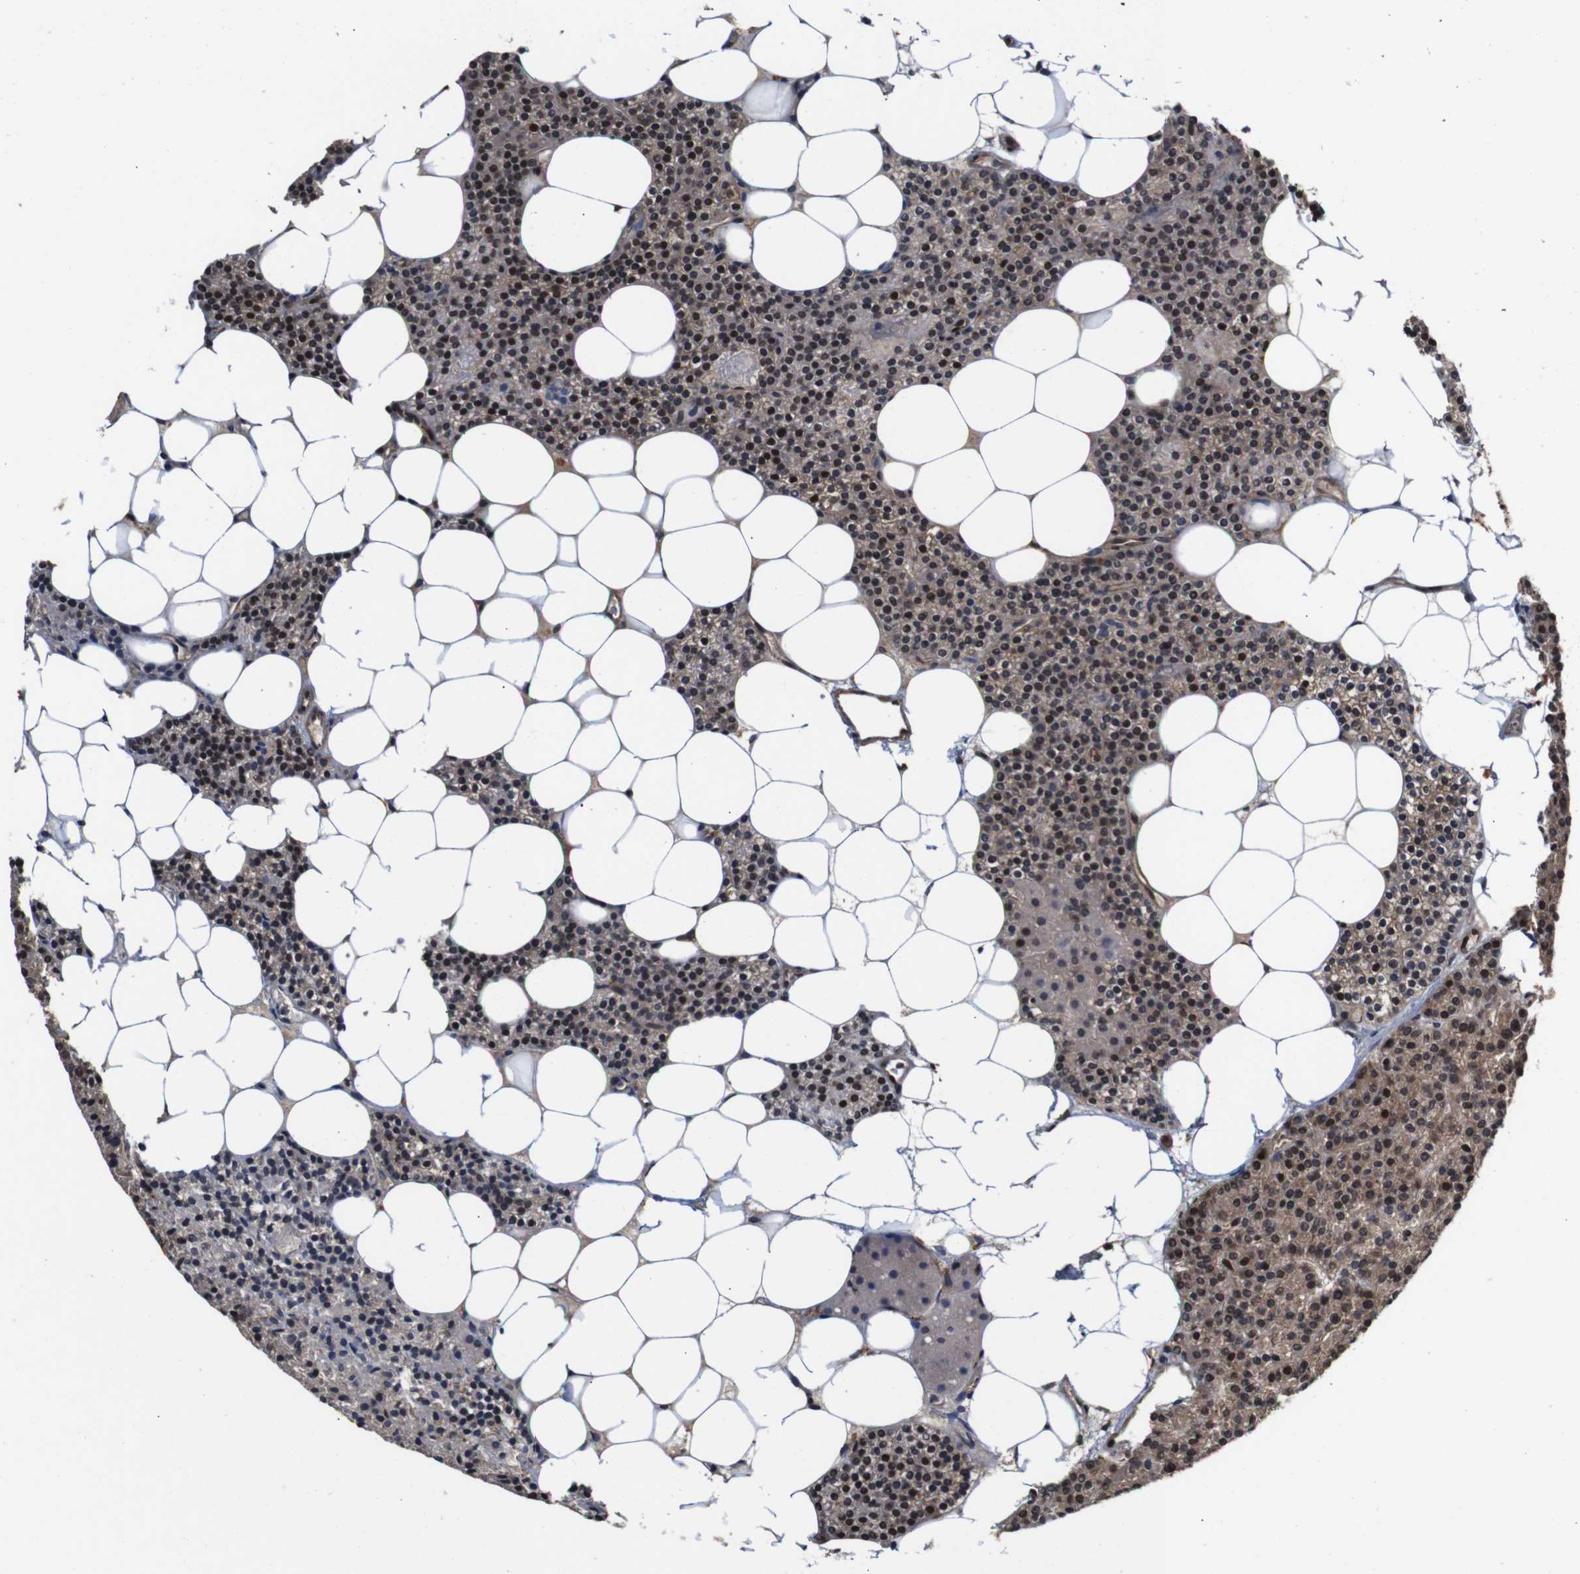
{"staining": {"intensity": "strong", "quantity": ">75%", "location": "cytoplasmic/membranous,nuclear"}, "tissue": "parathyroid gland", "cell_type": "Glandular cells", "image_type": "normal", "snomed": [{"axis": "morphology", "description": "Normal tissue, NOS"}, {"axis": "morphology", "description": "Adenoma, NOS"}, {"axis": "topography", "description": "Parathyroid gland"}], "caption": "Human parathyroid gland stained with a brown dye reveals strong cytoplasmic/membranous,nuclear positive expression in about >75% of glandular cells.", "gene": "NANOS1", "patient": {"sex": "female", "age": 51}}